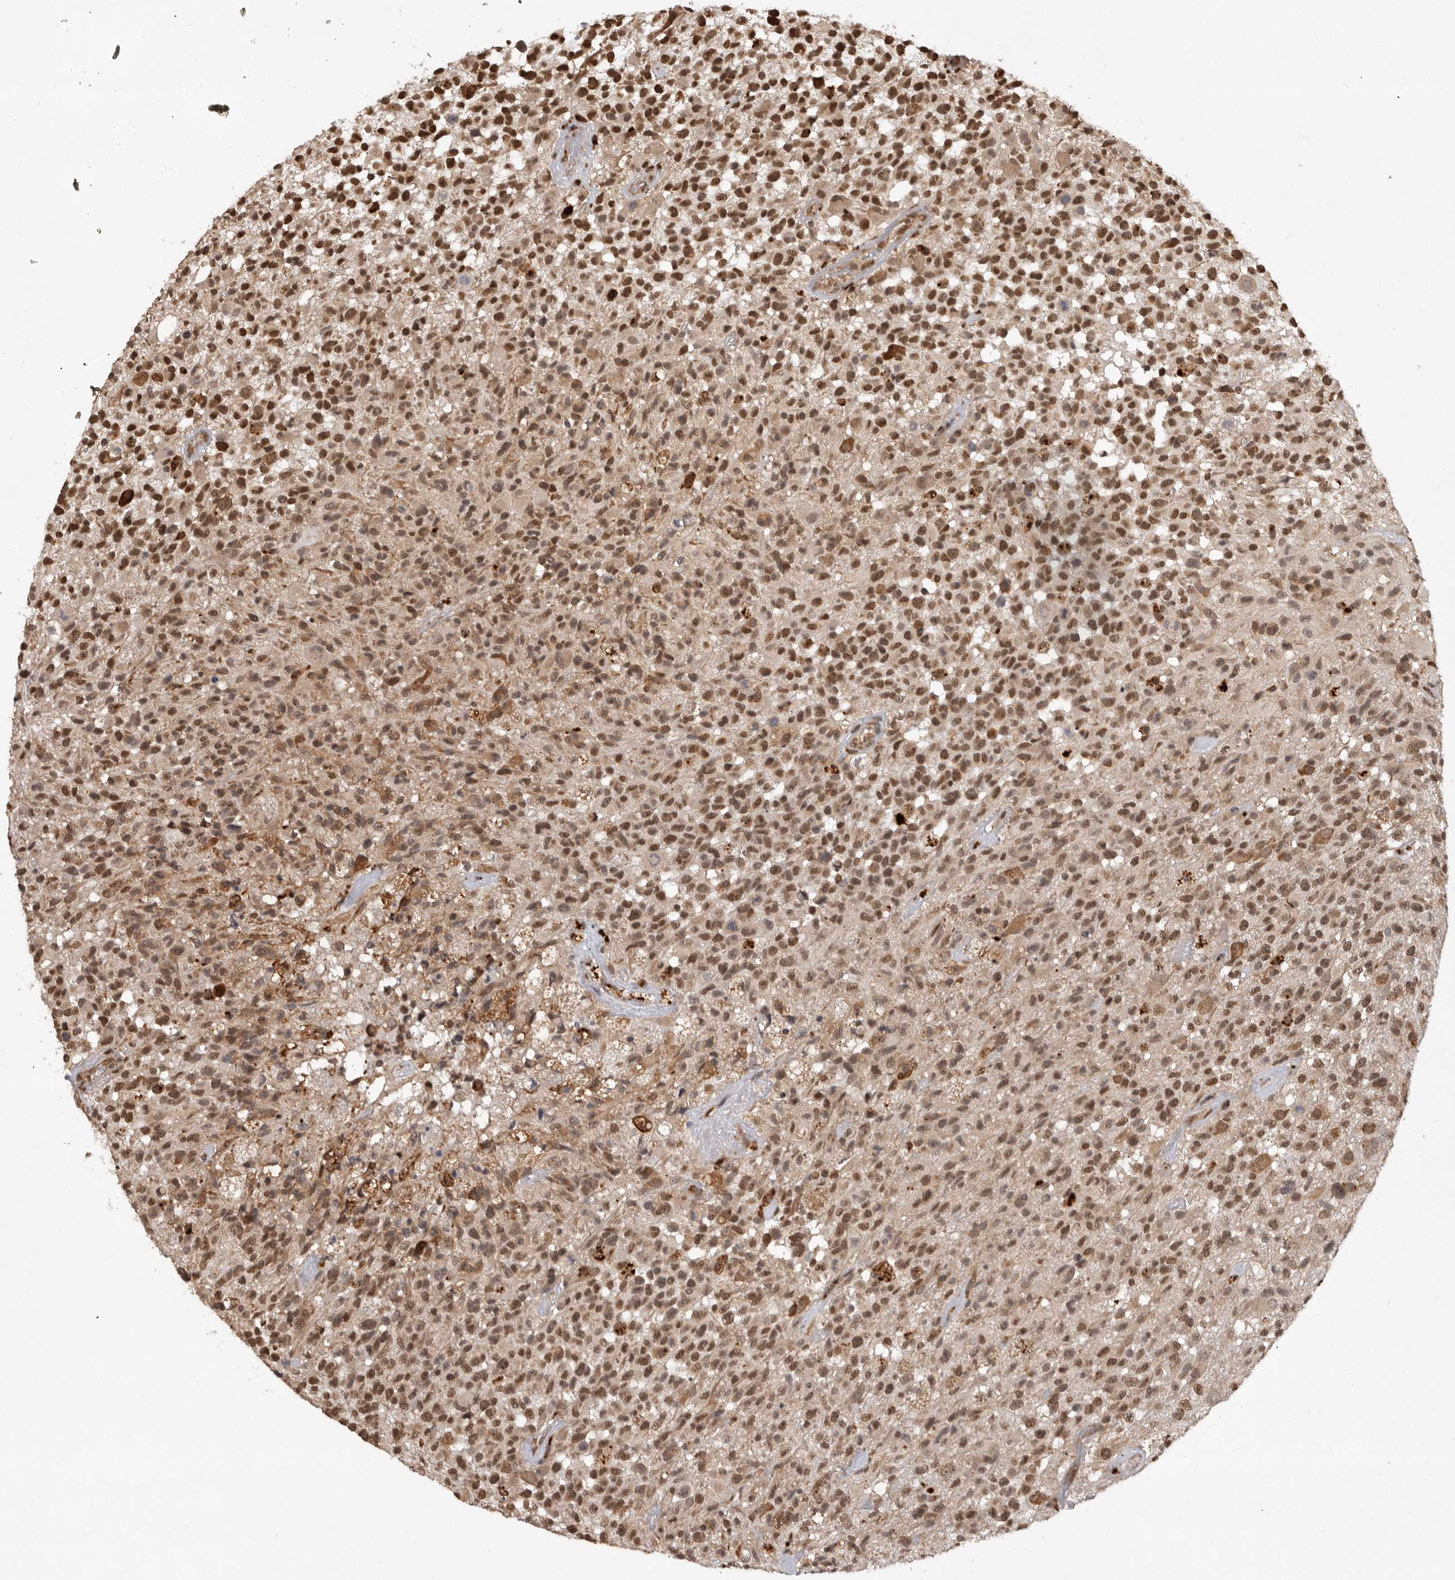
{"staining": {"intensity": "strong", "quantity": "25%-75%", "location": "nuclear"}, "tissue": "glioma", "cell_type": "Tumor cells", "image_type": "cancer", "snomed": [{"axis": "morphology", "description": "Glioma, malignant, High grade"}, {"axis": "morphology", "description": "Glioblastoma, NOS"}, {"axis": "topography", "description": "Brain"}], "caption": "Protein analysis of glioma tissue exhibits strong nuclear staining in about 25%-75% of tumor cells.", "gene": "ZNF83", "patient": {"sex": "male", "age": 60}}